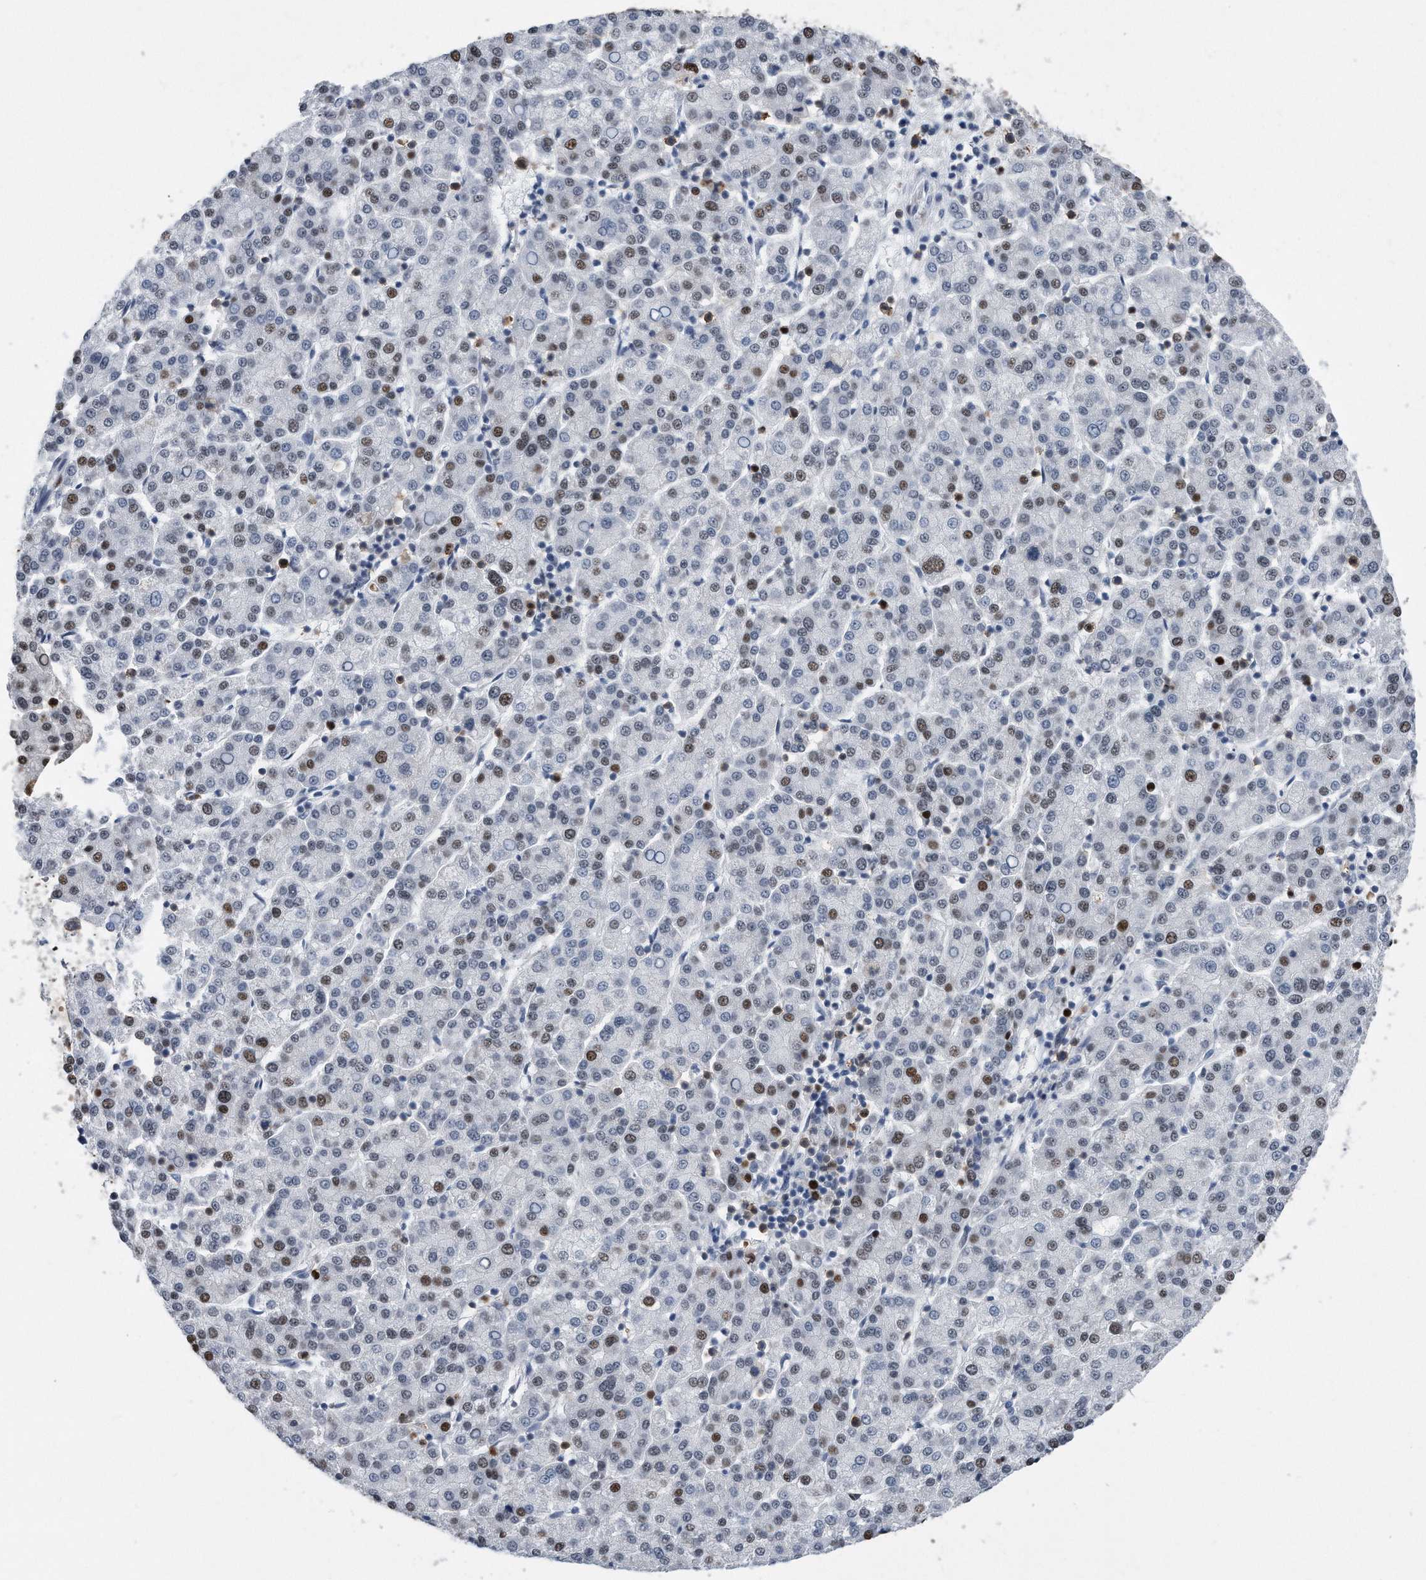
{"staining": {"intensity": "moderate", "quantity": "<25%", "location": "nuclear"}, "tissue": "liver cancer", "cell_type": "Tumor cells", "image_type": "cancer", "snomed": [{"axis": "morphology", "description": "Carcinoma, Hepatocellular, NOS"}, {"axis": "topography", "description": "Liver"}], "caption": "IHC micrograph of human hepatocellular carcinoma (liver) stained for a protein (brown), which displays low levels of moderate nuclear positivity in approximately <25% of tumor cells.", "gene": "PCNA", "patient": {"sex": "female", "age": 58}}